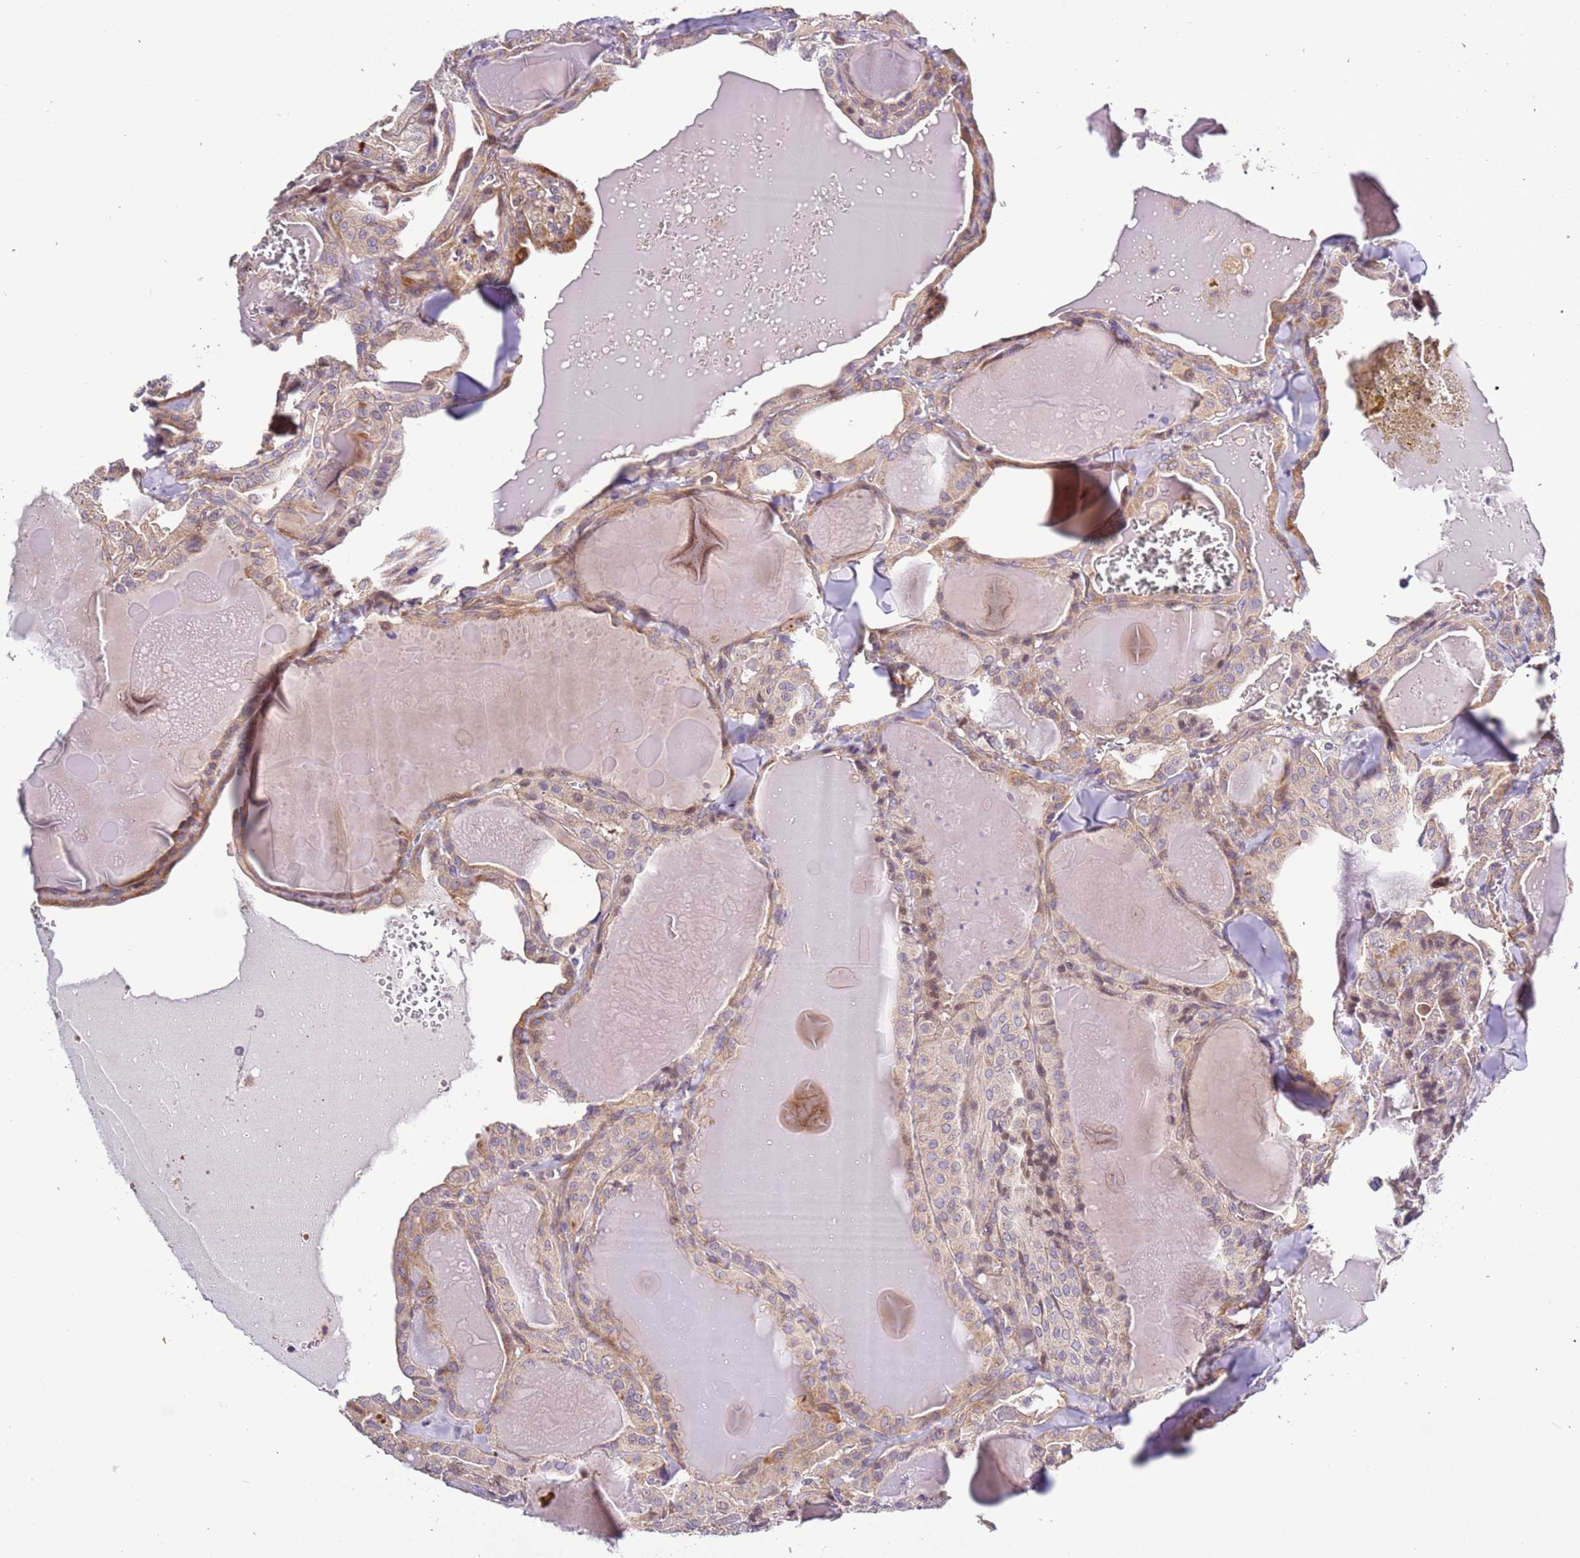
{"staining": {"intensity": "moderate", "quantity": "25%-75%", "location": "cytoplasmic/membranous"}, "tissue": "thyroid cancer", "cell_type": "Tumor cells", "image_type": "cancer", "snomed": [{"axis": "morphology", "description": "Papillary adenocarcinoma, NOS"}, {"axis": "topography", "description": "Thyroid gland"}], "caption": "Immunohistochemical staining of thyroid papillary adenocarcinoma displays medium levels of moderate cytoplasmic/membranous expression in about 25%-75% of tumor cells.", "gene": "LAMB4", "patient": {"sex": "male", "age": 52}}